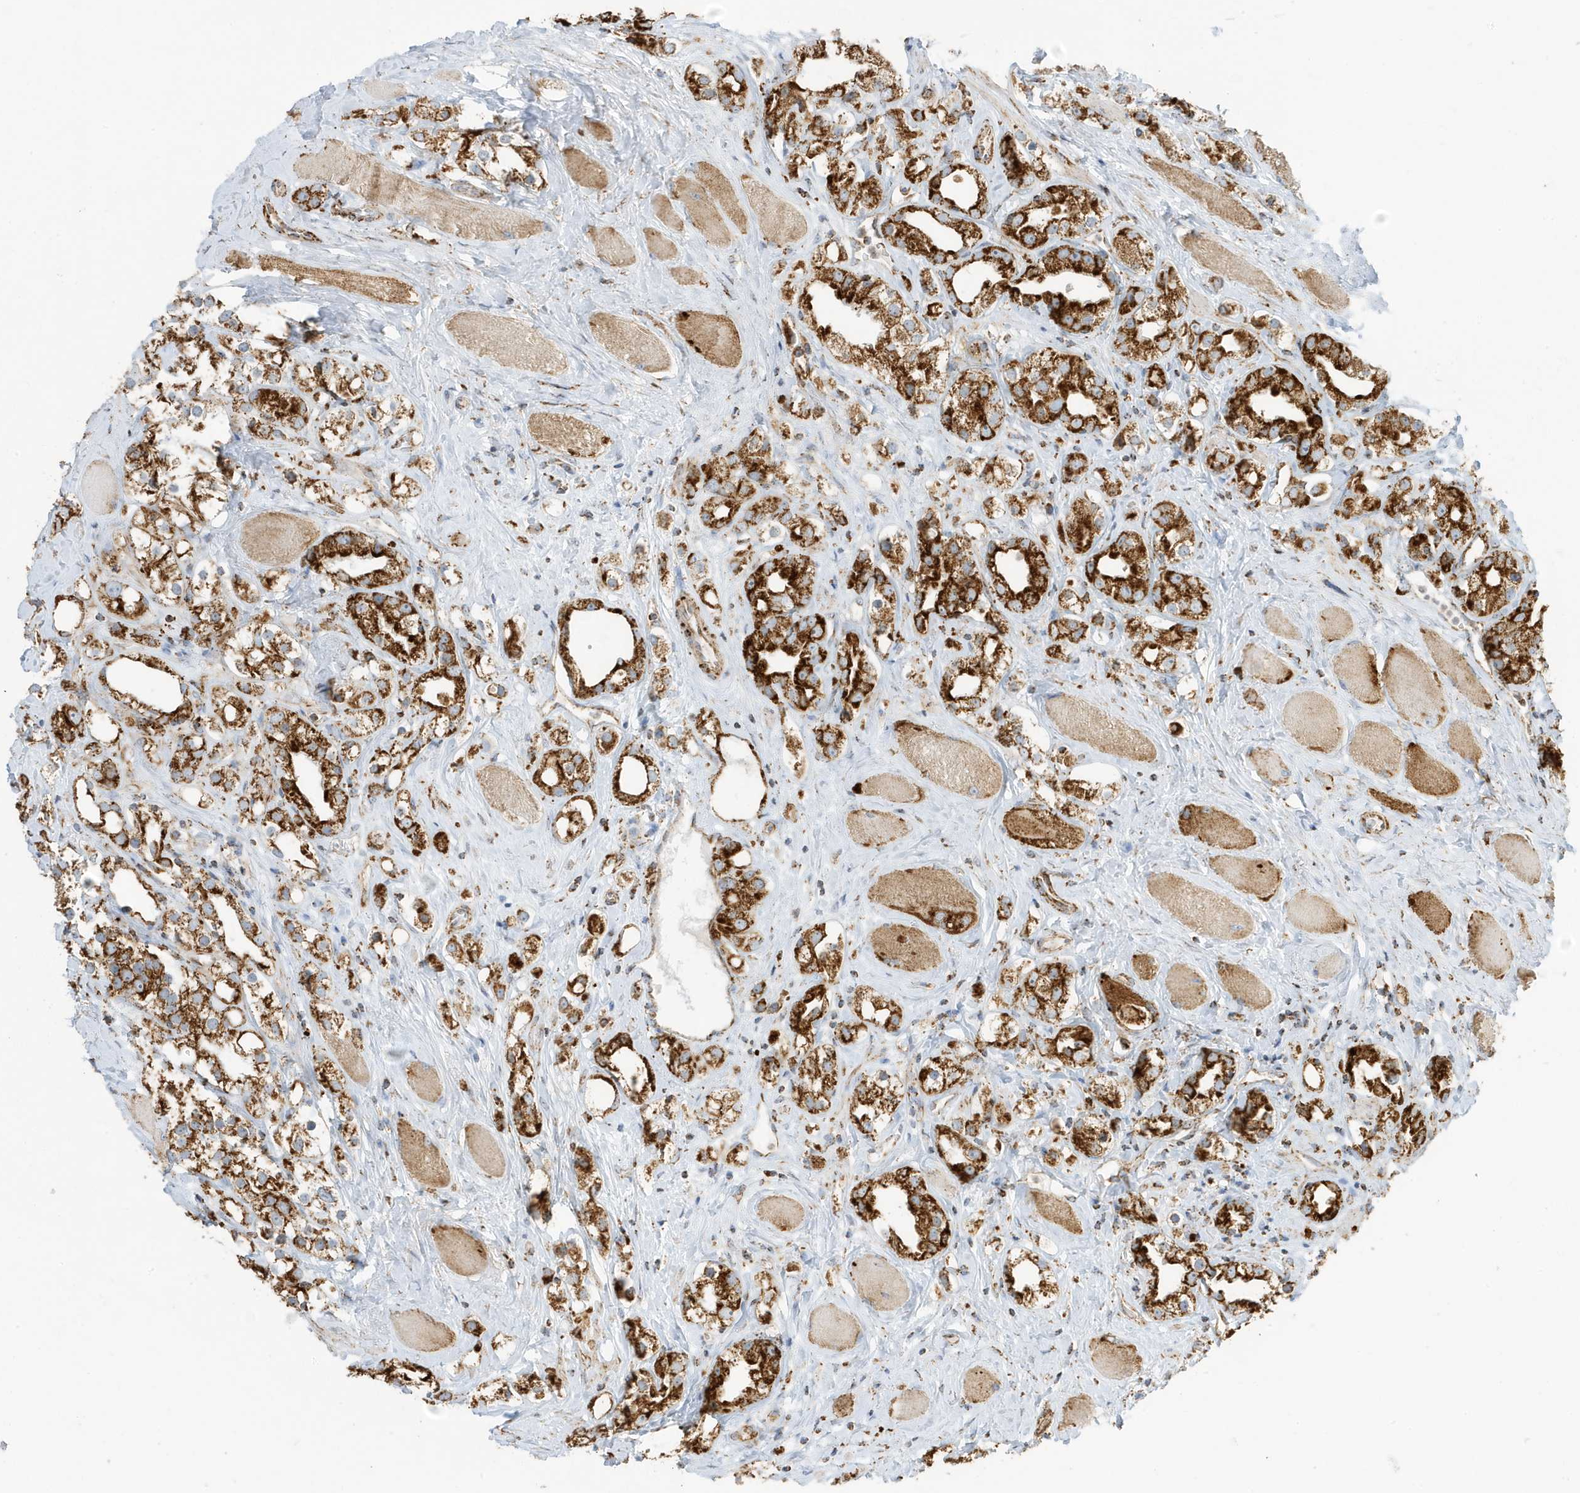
{"staining": {"intensity": "strong", "quantity": ">75%", "location": "cytoplasmic/membranous"}, "tissue": "prostate cancer", "cell_type": "Tumor cells", "image_type": "cancer", "snomed": [{"axis": "morphology", "description": "Adenocarcinoma, NOS"}, {"axis": "topography", "description": "Prostate"}], "caption": "Tumor cells reveal strong cytoplasmic/membranous positivity in approximately >75% of cells in prostate cancer (adenocarcinoma). The staining is performed using DAB brown chromogen to label protein expression. The nuclei are counter-stained blue using hematoxylin.", "gene": "ATP5ME", "patient": {"sex": "male", "age": 79}}